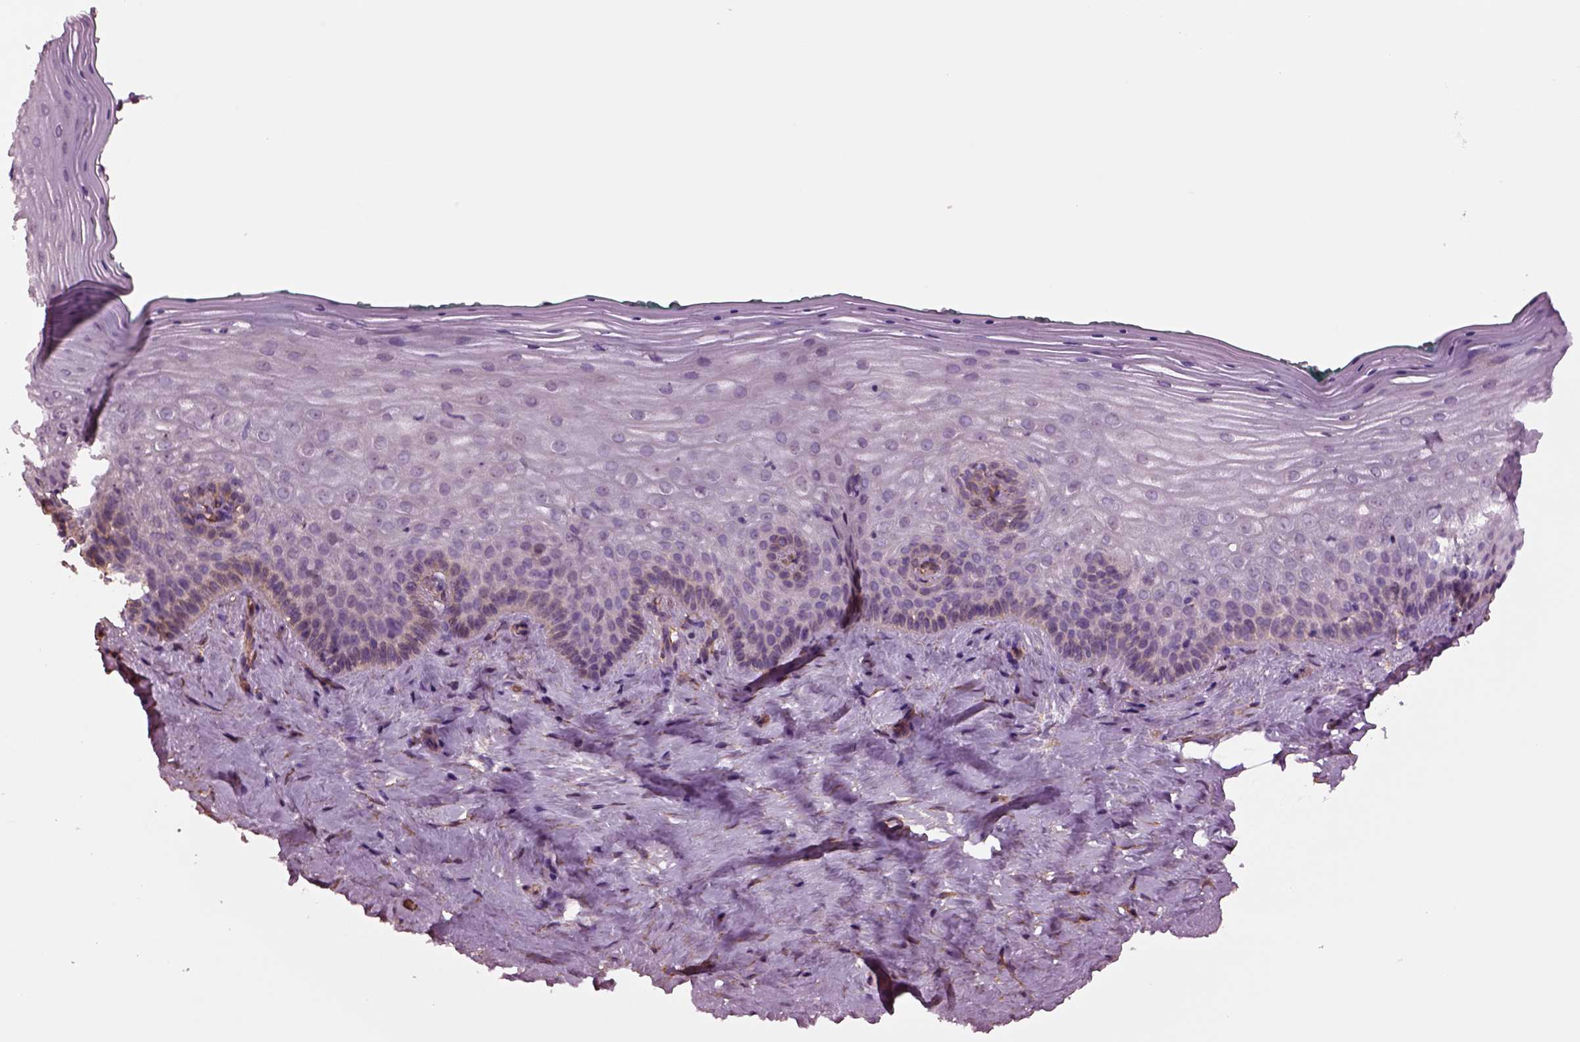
{"staining": {"intensity": "negative", "quantity": "none", "location": "none"}, "tissue": "vagina", "cell_type": "Squamous epithelial cells", "image_type": "normal", "snomed": [{"axis": "morphology", "description": "Normal tissue, NOS"}, {"axis": "topography", "description": "Vagina"}], "caption": "Vagina was stained to show a protein in brown. There is no significant staining in squamous epithelial cells.", "gene": "HTR1B", "patient": {"sex": "female", "age": 45}}